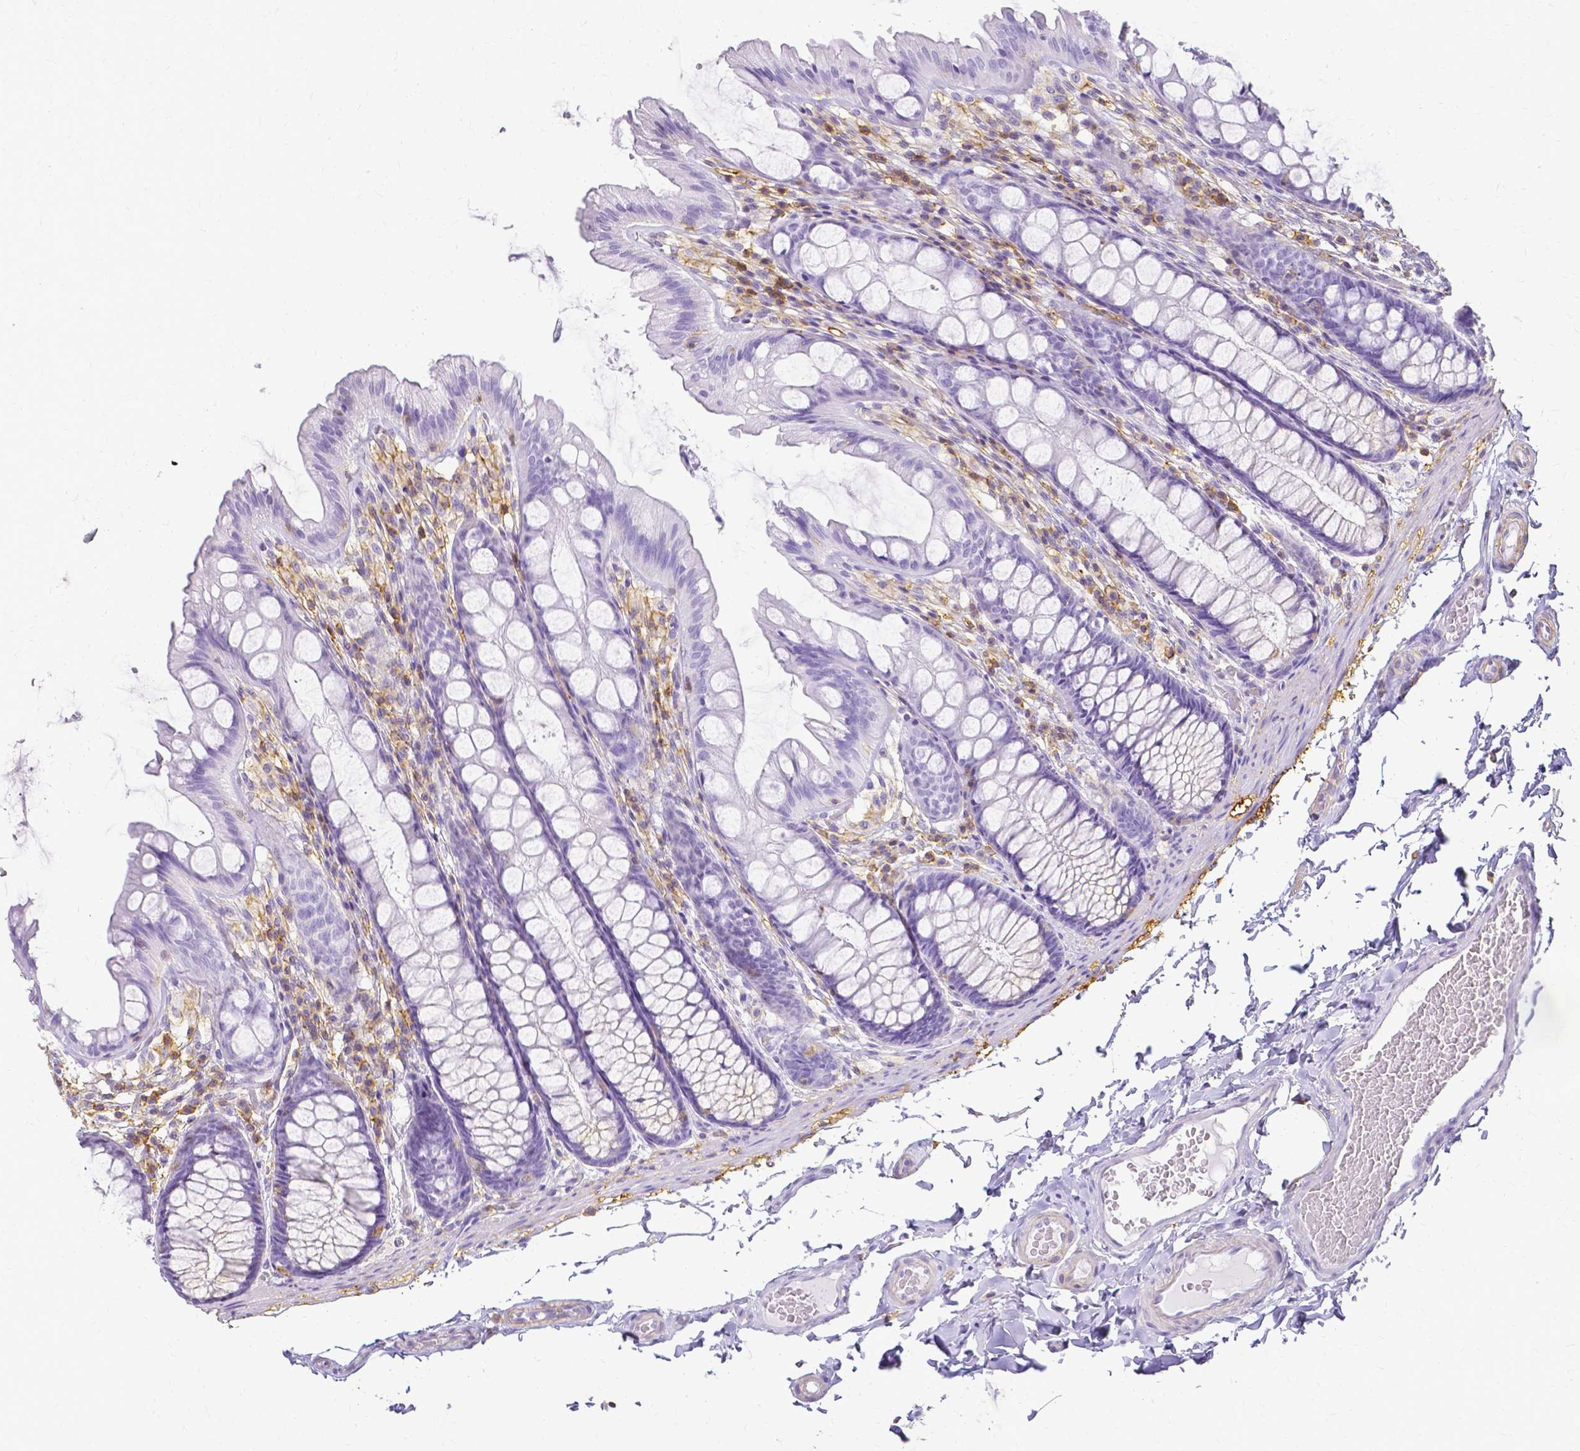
{"staining": {"intensity": "negative", "quantity": "none", "location": "none"}, "tissue": "colon", "cell_type": "Endothelial cells", "image_type": "normal", "snomed": [{"axis": "morphology", "description": "Normal tissue, NOS"}, {"axis": "topography", "description": "Colon"}], "caption": "Immunohistochemistry (IHC) image of benign human colon stained for a protein (brown), which reveals no positivity in endothelial cells.", "gene": "HSPA12A", "patient": {"sex": "male", "age": 47}}